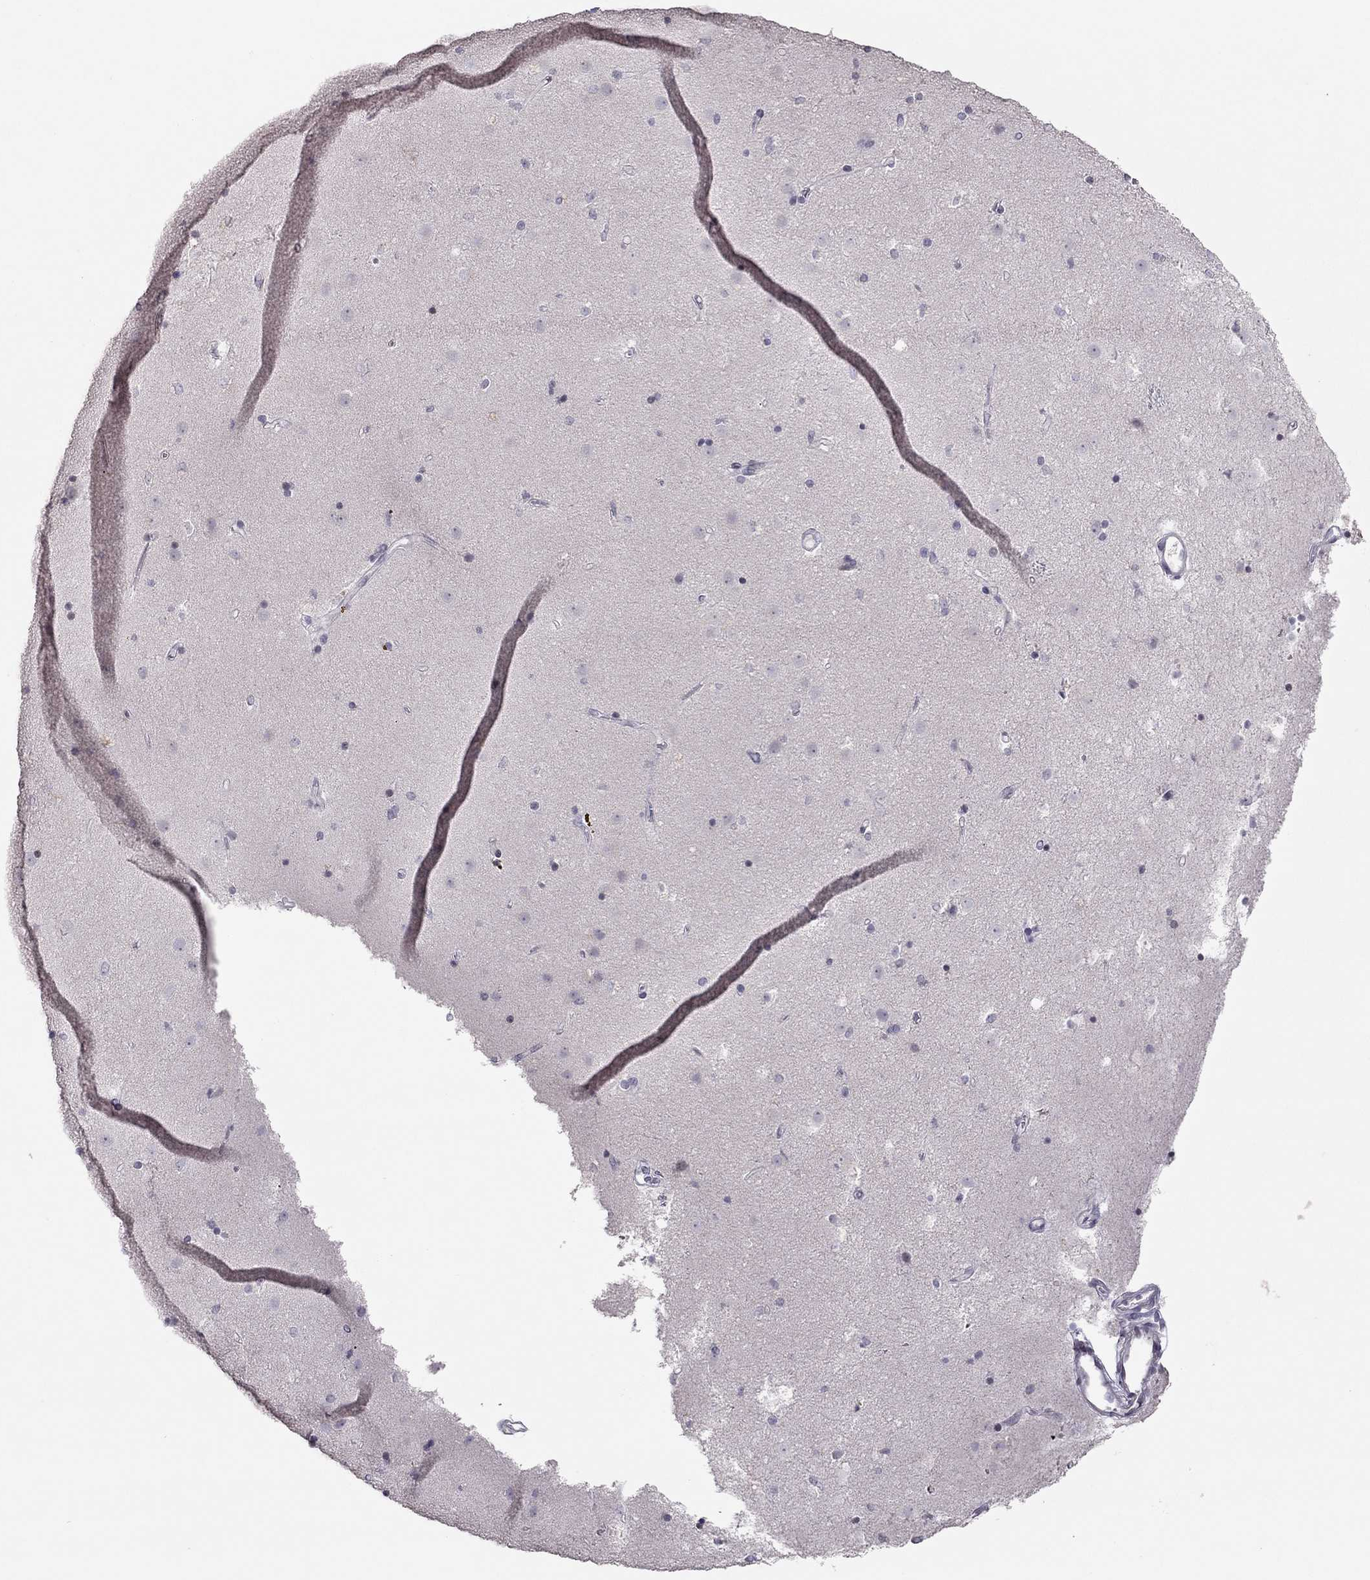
{"staining": {"intensity": "negative", "quantity": "none", "location": "none"}, "tissue": "caudate", "cell_type": "Glial cells", "image_type": "normal", "snomed": [{"axis": "morphology", "description": "Normal tissue, NOS"}, {"axis": "topography", "description": "Lateral ventricle wall"}], "caption": "Immunohistochemical staining of normal human caudate demonstrates no significant expression in glial cells.", "gene": "TSHB", "patient": {"sex": "female", "age": 71}}